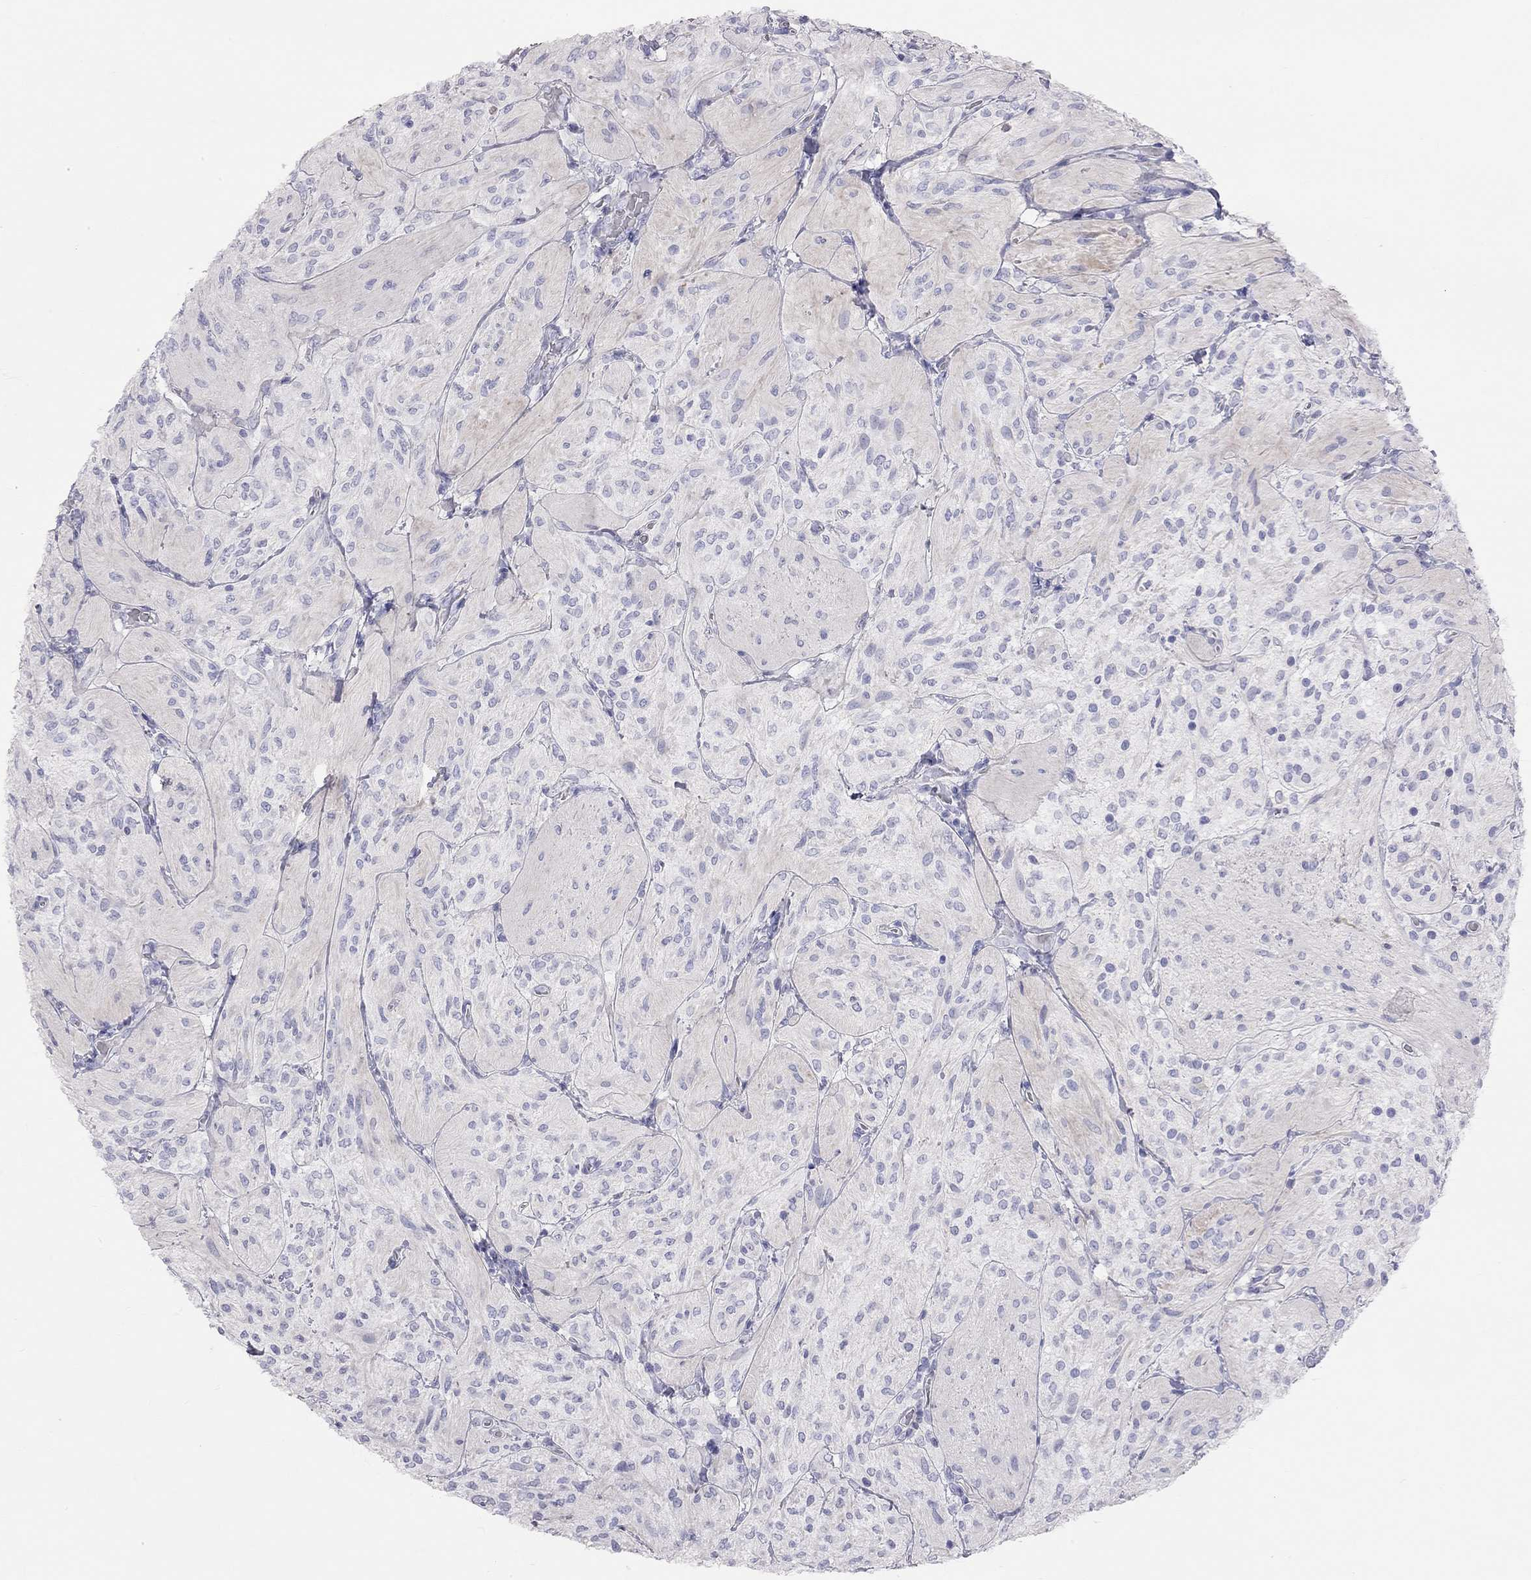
{"staining": {"intensity": "negative", "quantity": "none", "location": "none"}, "tissue": "glioma", "cell_type": "Tumor cells", "image_type": "cancer", "snomed": [{"axis": "morphology", "description": "Glioma, malignant, Low grade"}, {"axis": "topography", "description": "Brain"}], "caption": "The histopathology image shows no staining of tumor cells in malignant glioma (low-grade). The staining was performed using DAB to visualize the protein expression in brown, while the nuclei were stained in blue with hematoxylin (Magnification: 20x).", "gene": "ADCYAP1", "patient": {"sex": "male", "age": 3}}